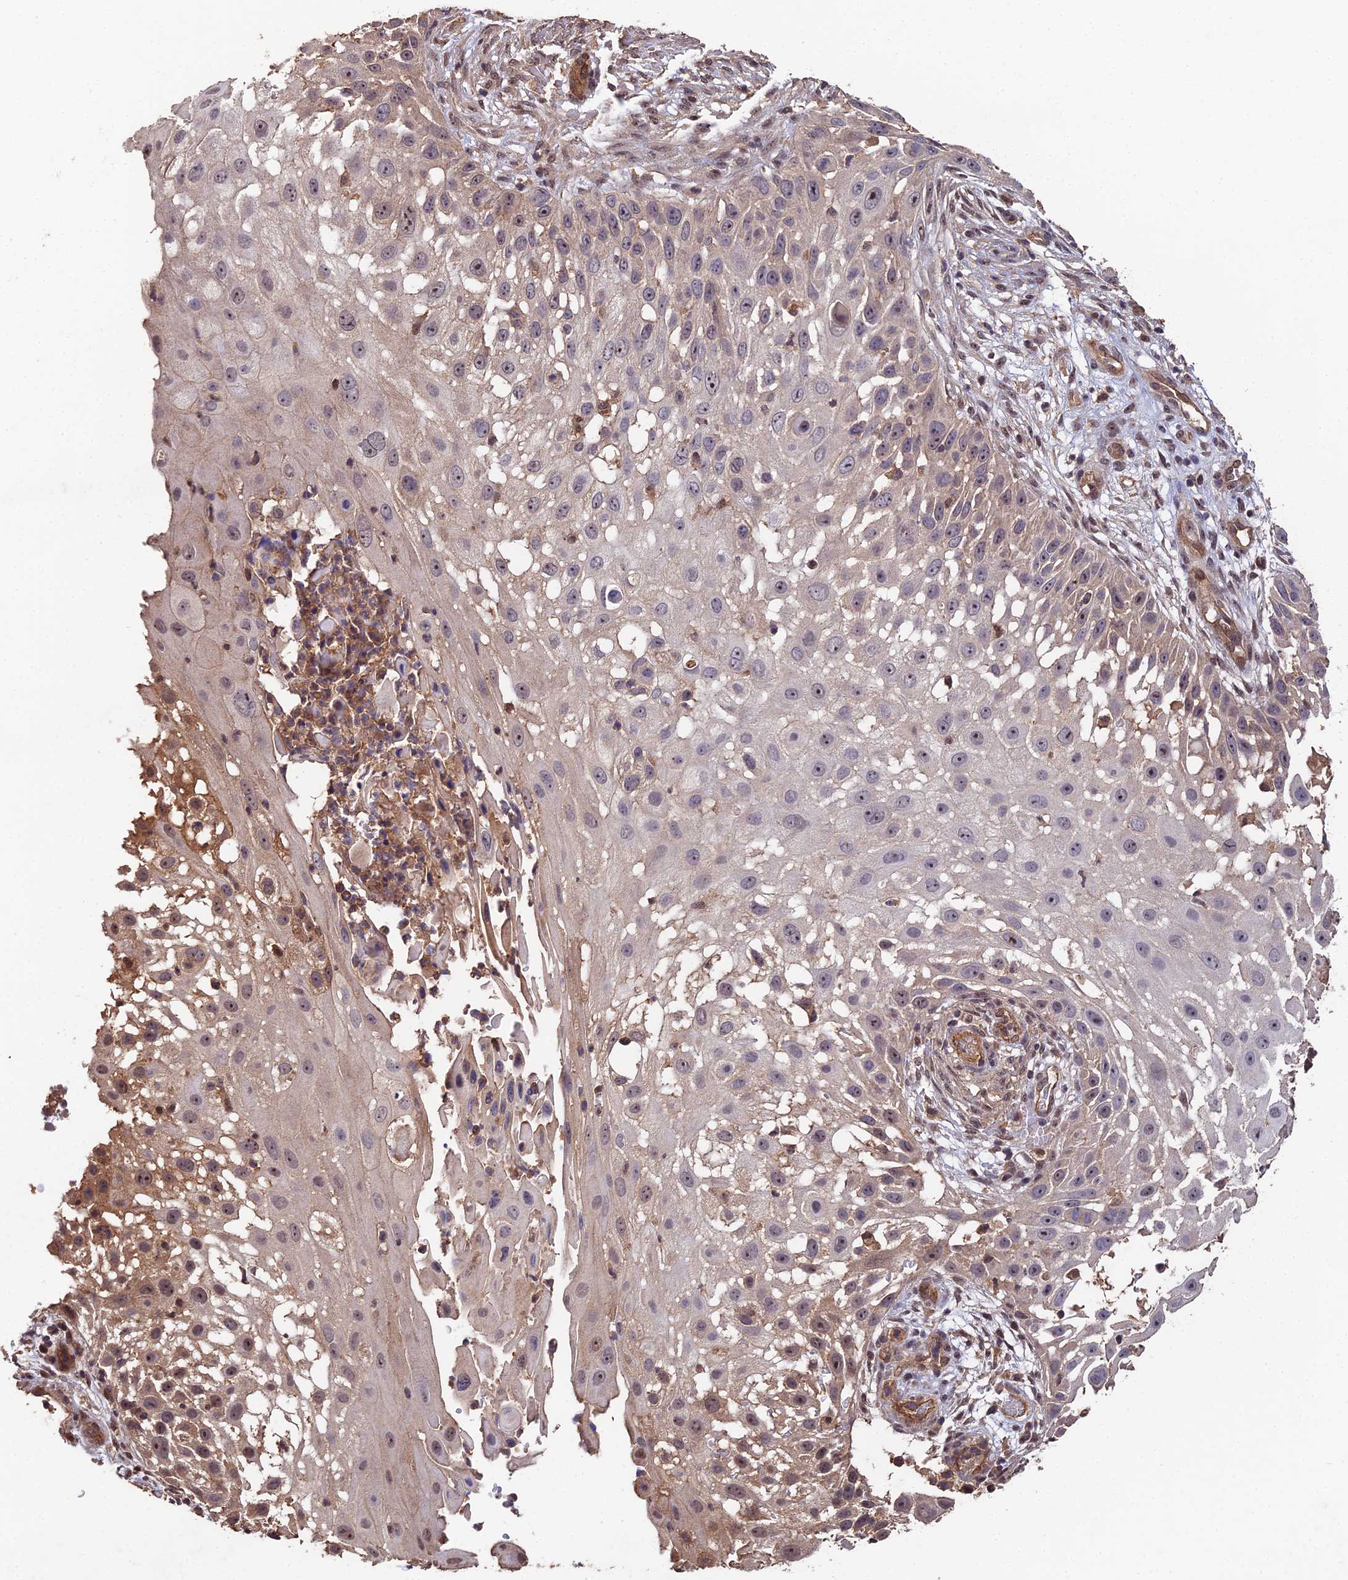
{"staining": {"intensity": "moderate", "quantity": "<25%", "location": "cytoplasmic/membranous,nuclear"}, "tissue": "skin cancer", "cell_type": "Tumor cells", "image_type": "cancer", "snomed": [{"axis": "morphology", "description": "Squamous cell carcinoma, NOS"}, {"axis": "topography", "description": "Skin"}], "caption": "Immunohistochemical staining of squamous cell carcinoma (skin) demonstrates moderate cytoplasmic/membranous and nuclear protein positivity in about <25% of tumor cells. (DAB = brown stain, brightfield microscopy at high magnification).", "gene": "RALGAPA2", "patient": {"sex": "female", "age": 44}}